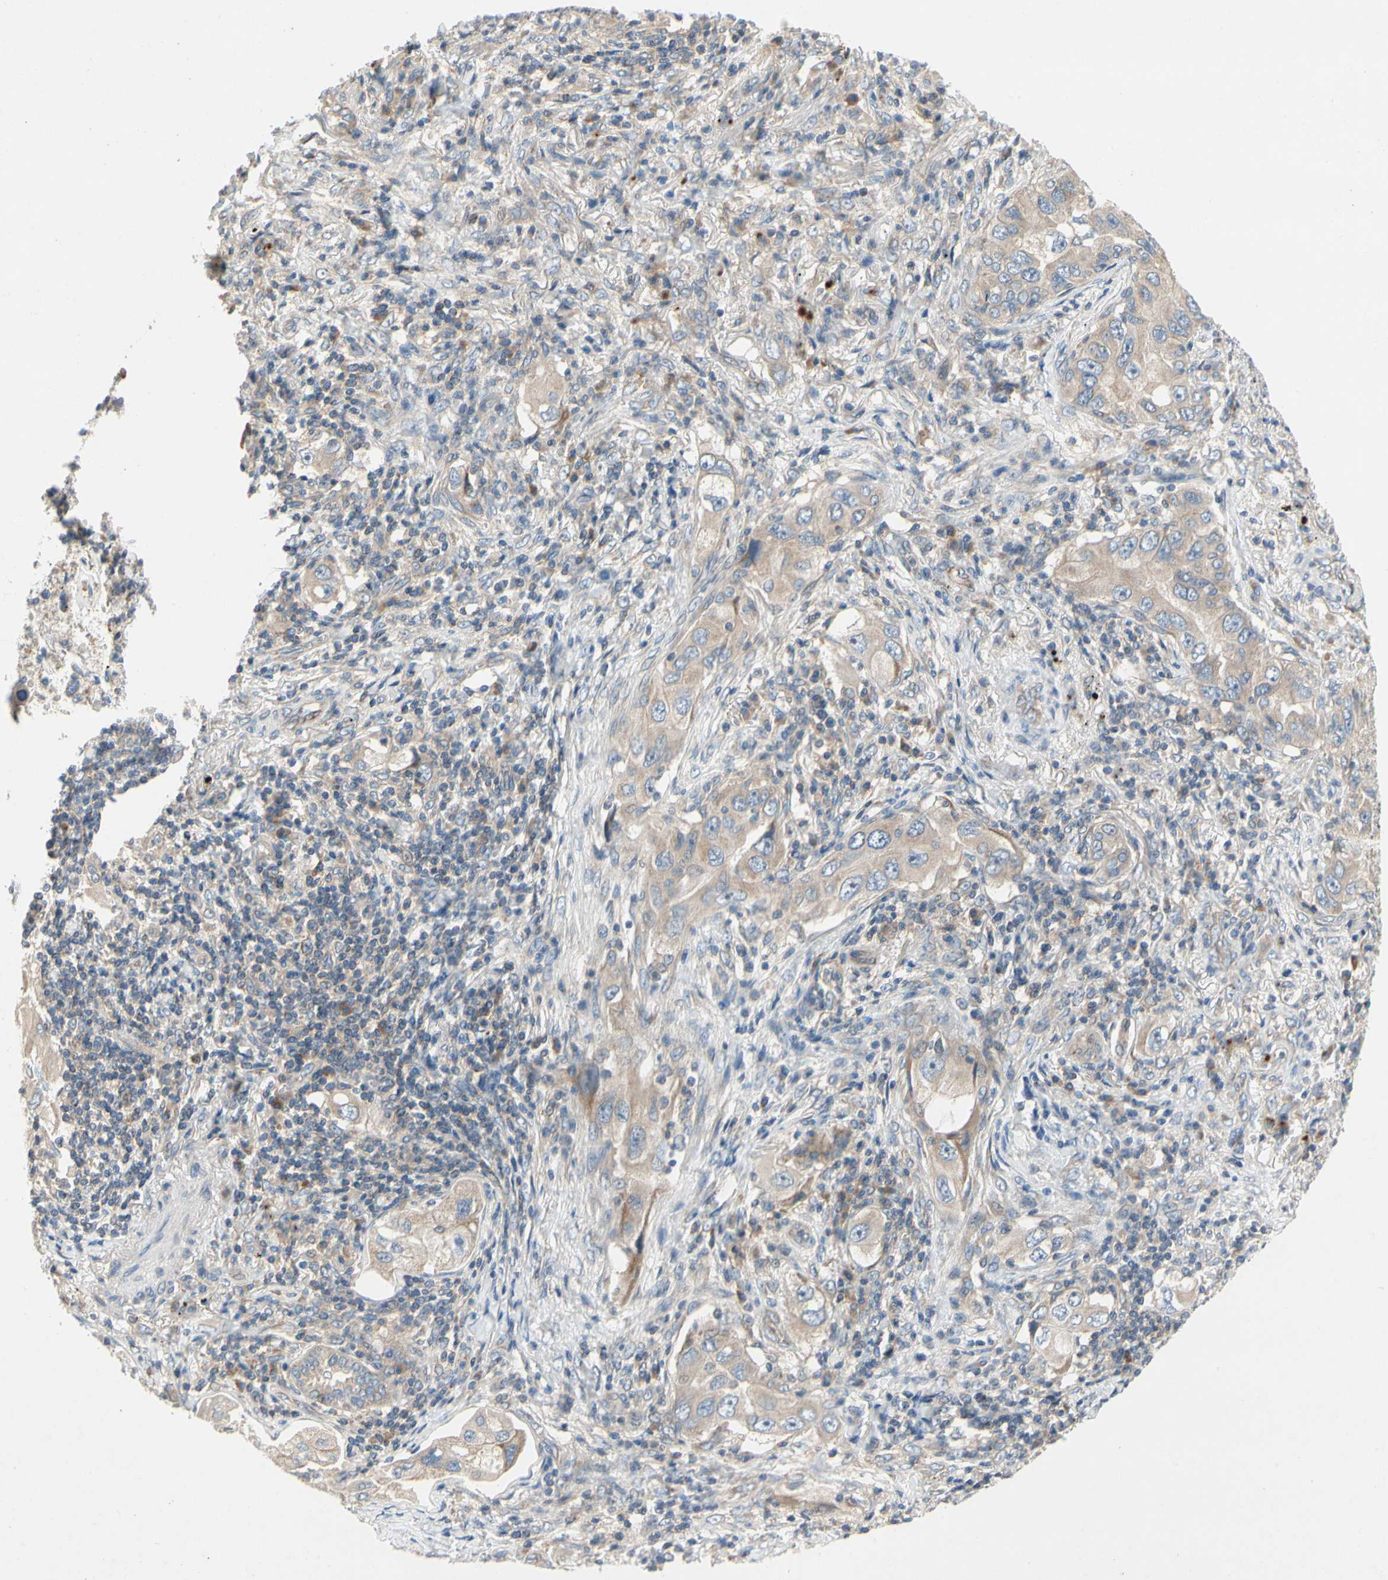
{"staining": {"intensity": "moderate", "quantity": ">75%", "location": "cytoplasmic/membranous"}, "tissue": "lung cancer", "cell_type": "Tumor cells", "image_type": "cancer", "snomed": [{"axis": "morphology", "description": "Adenocarcinoma, NOS"}, {"axis": "topography", "description": "Lung"}], "caption": "An image of lung adenocarcinoma stained for a protein exhibits moderate cytoplasmic/membranous brown staining in tumor cells.", "gene": "KLHDC8B", "patient": {"sex": "female", "age": 65}}